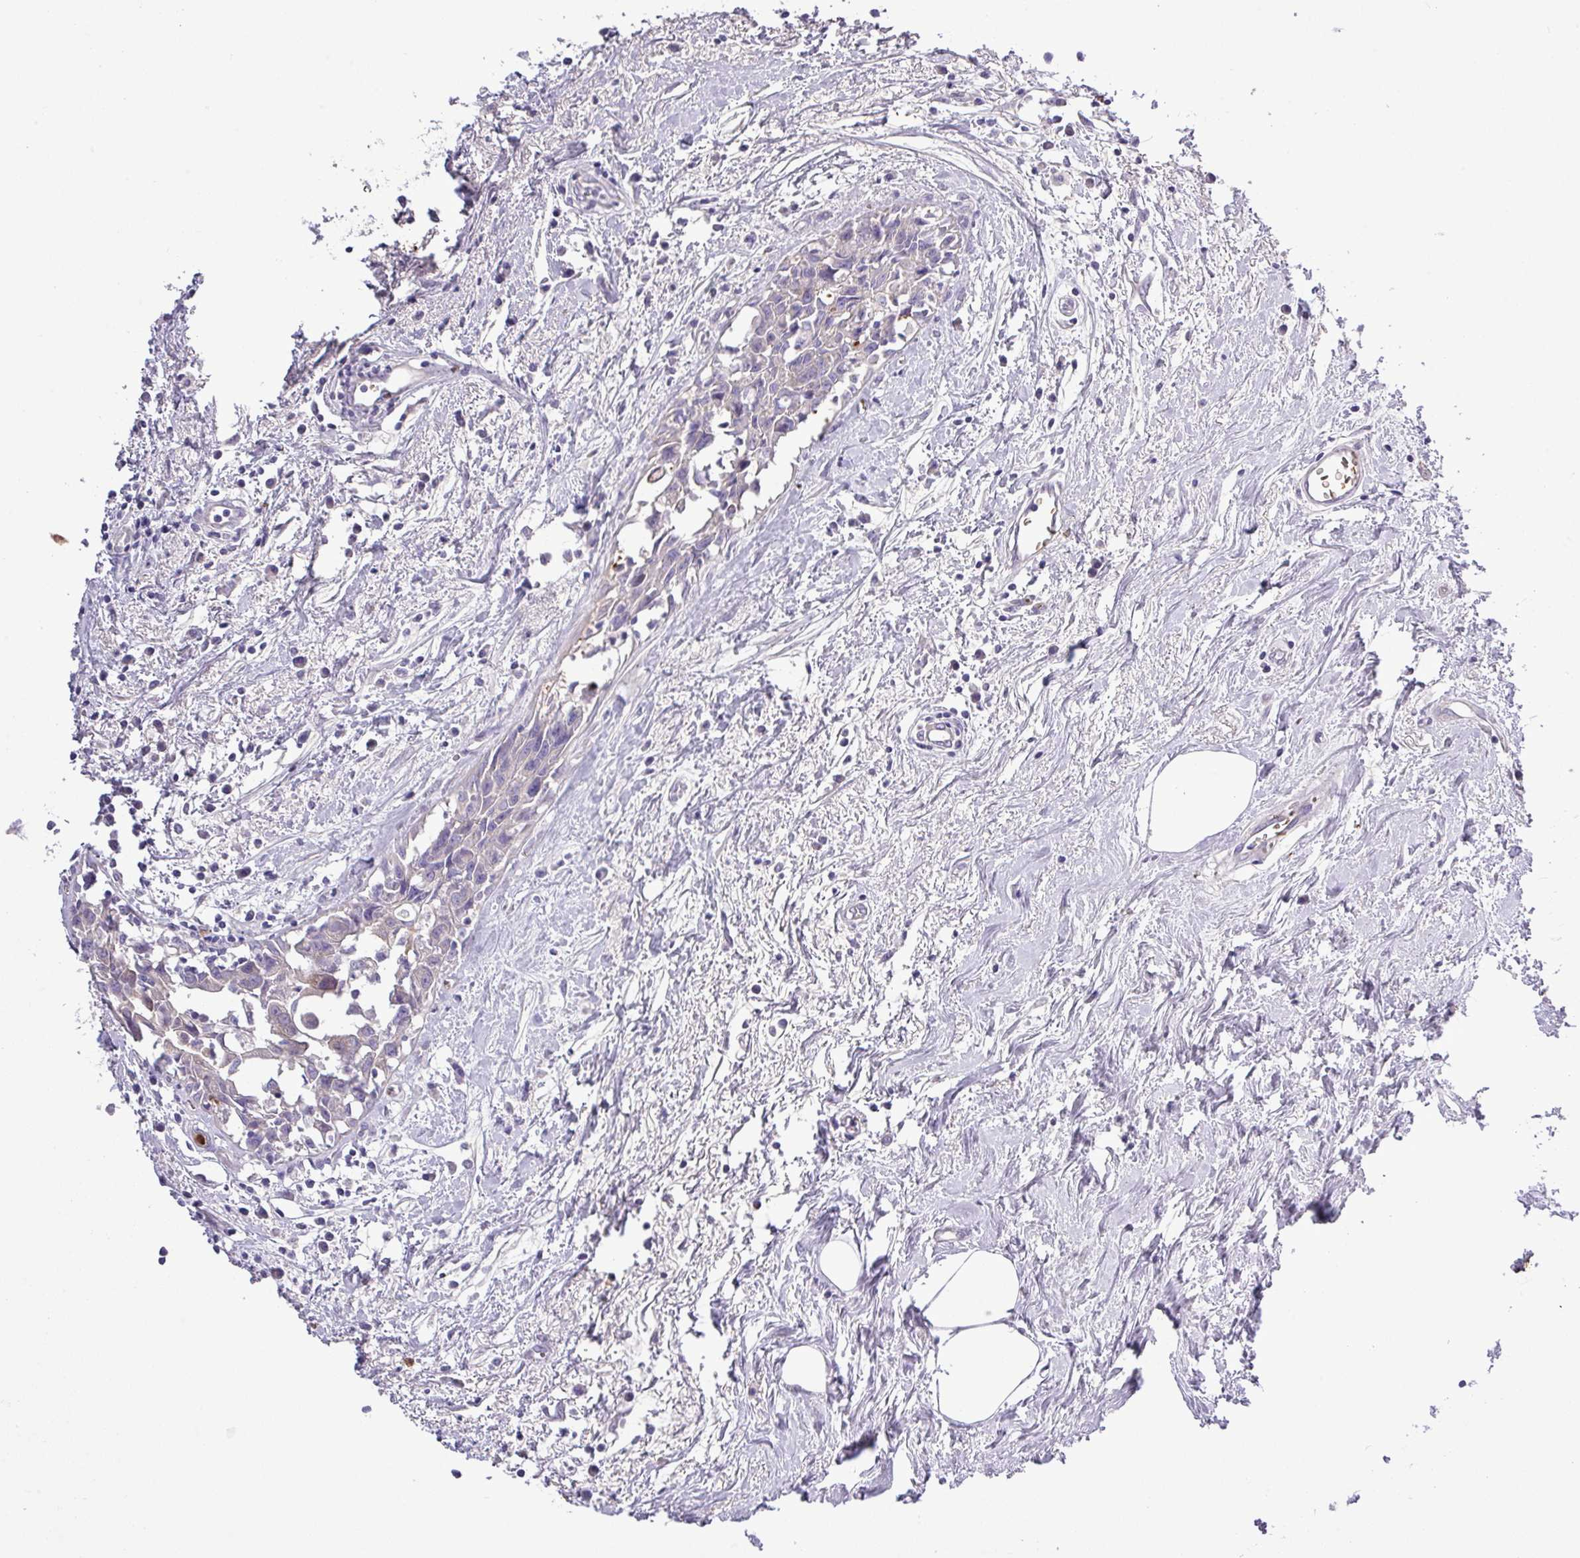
{"staining": {"intensity": "negative", "quantity": "none", "location": "none"}, "tissue": "breast cancer", "cell_type": "Tumor cells", "image_type": "cancer", "snomed": [{"axis": "morphology", "description": "Carcinoma, NOS"}, {"axis": "topography", "description": "Breast"}], "caption": "A high-resolution histopathology image shows IHC staining of breast carcinoma, which demonstrates no significant positivity in tumor cells.", "gene": "MGAT4B", "patient": {"sex": "female", "age": 60}}